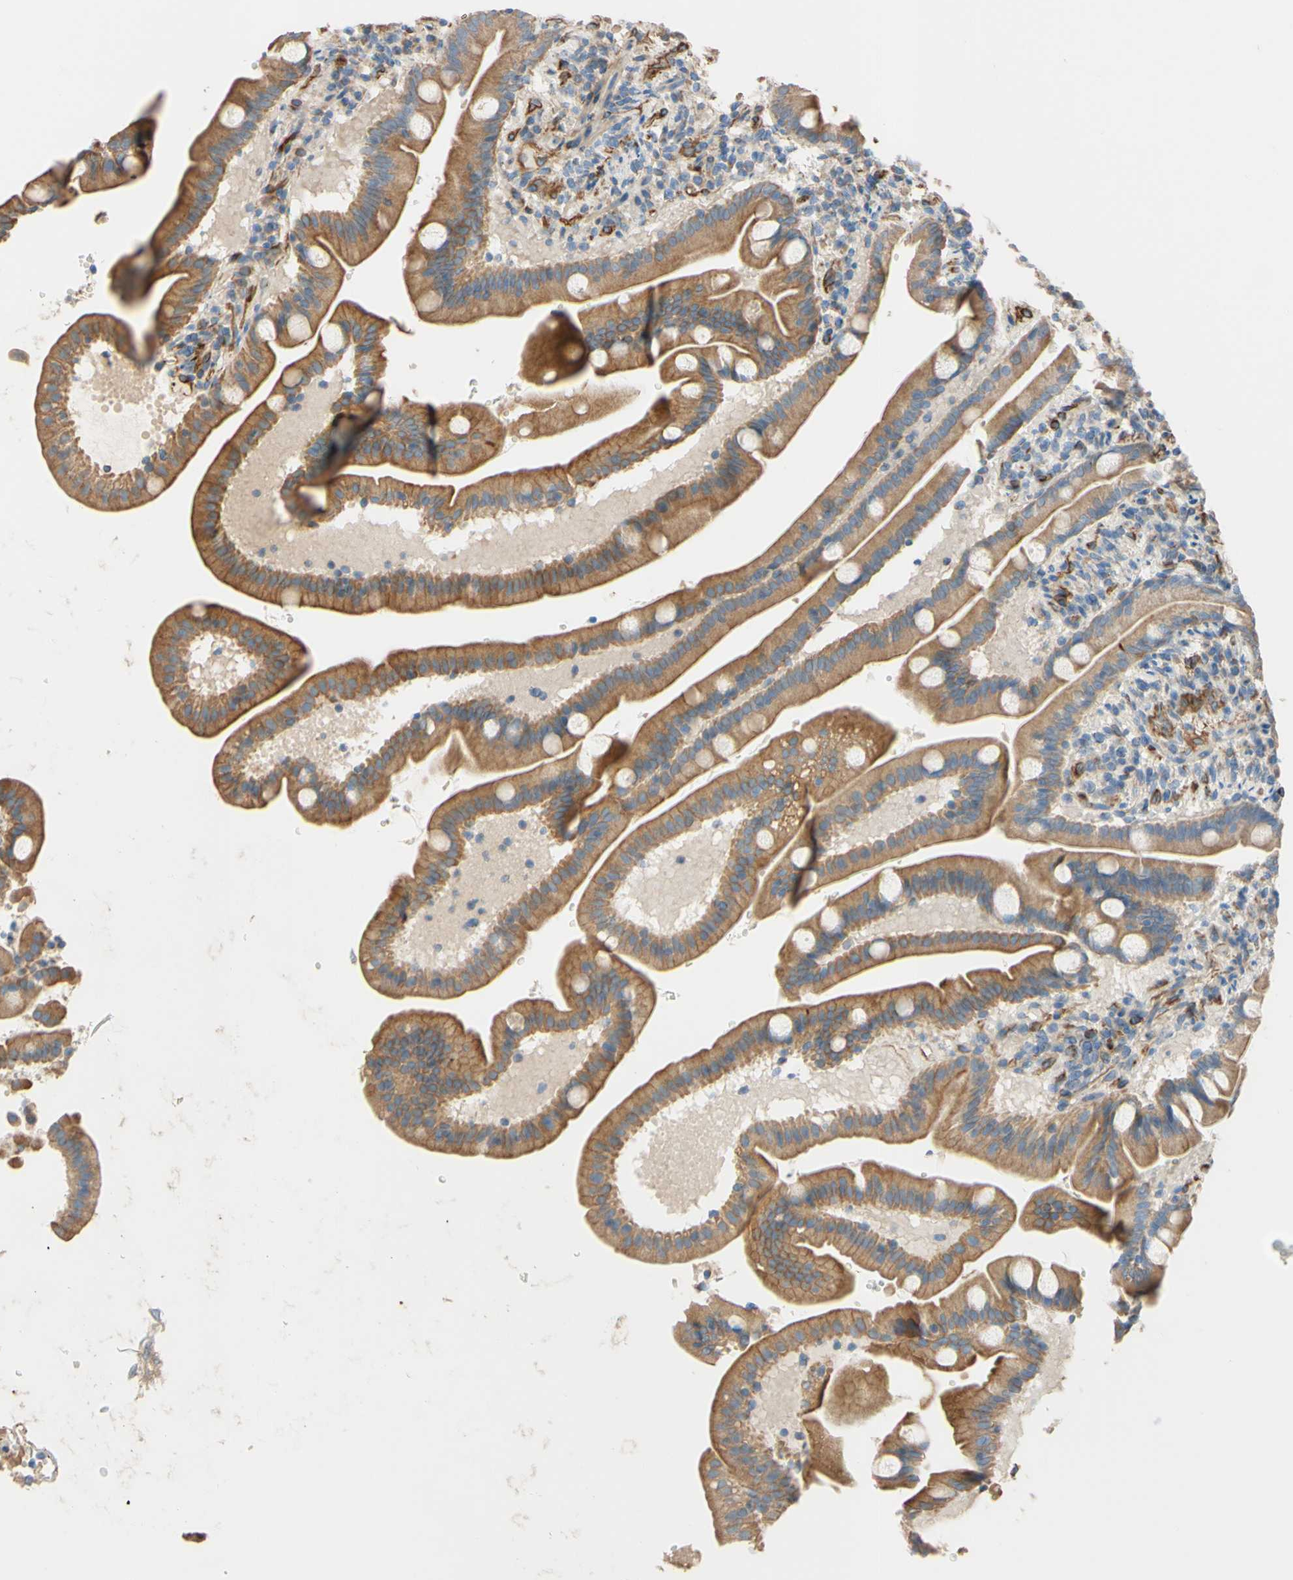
{"staining": {"intensity": "moderate", "quantity": ">75%", "location": "cytoplasmic/membranous"}, "tissue": "duodenum", "cell_type": "Glandular cells", "image_type": "normal", "snomed": [{"axis": "morphology", "description": "Normal tissue, NOS"}, {"axis": "topography", "description": "Duodenum"}], "caption": "Brown immunohistochemical staining in normal human duodenum exhibits moderate cytoplasmic/membranous positivity in about >75% of glandular cells.", "gene": "ENDOD1", "patient": {"sex": "male", "age": 54}}